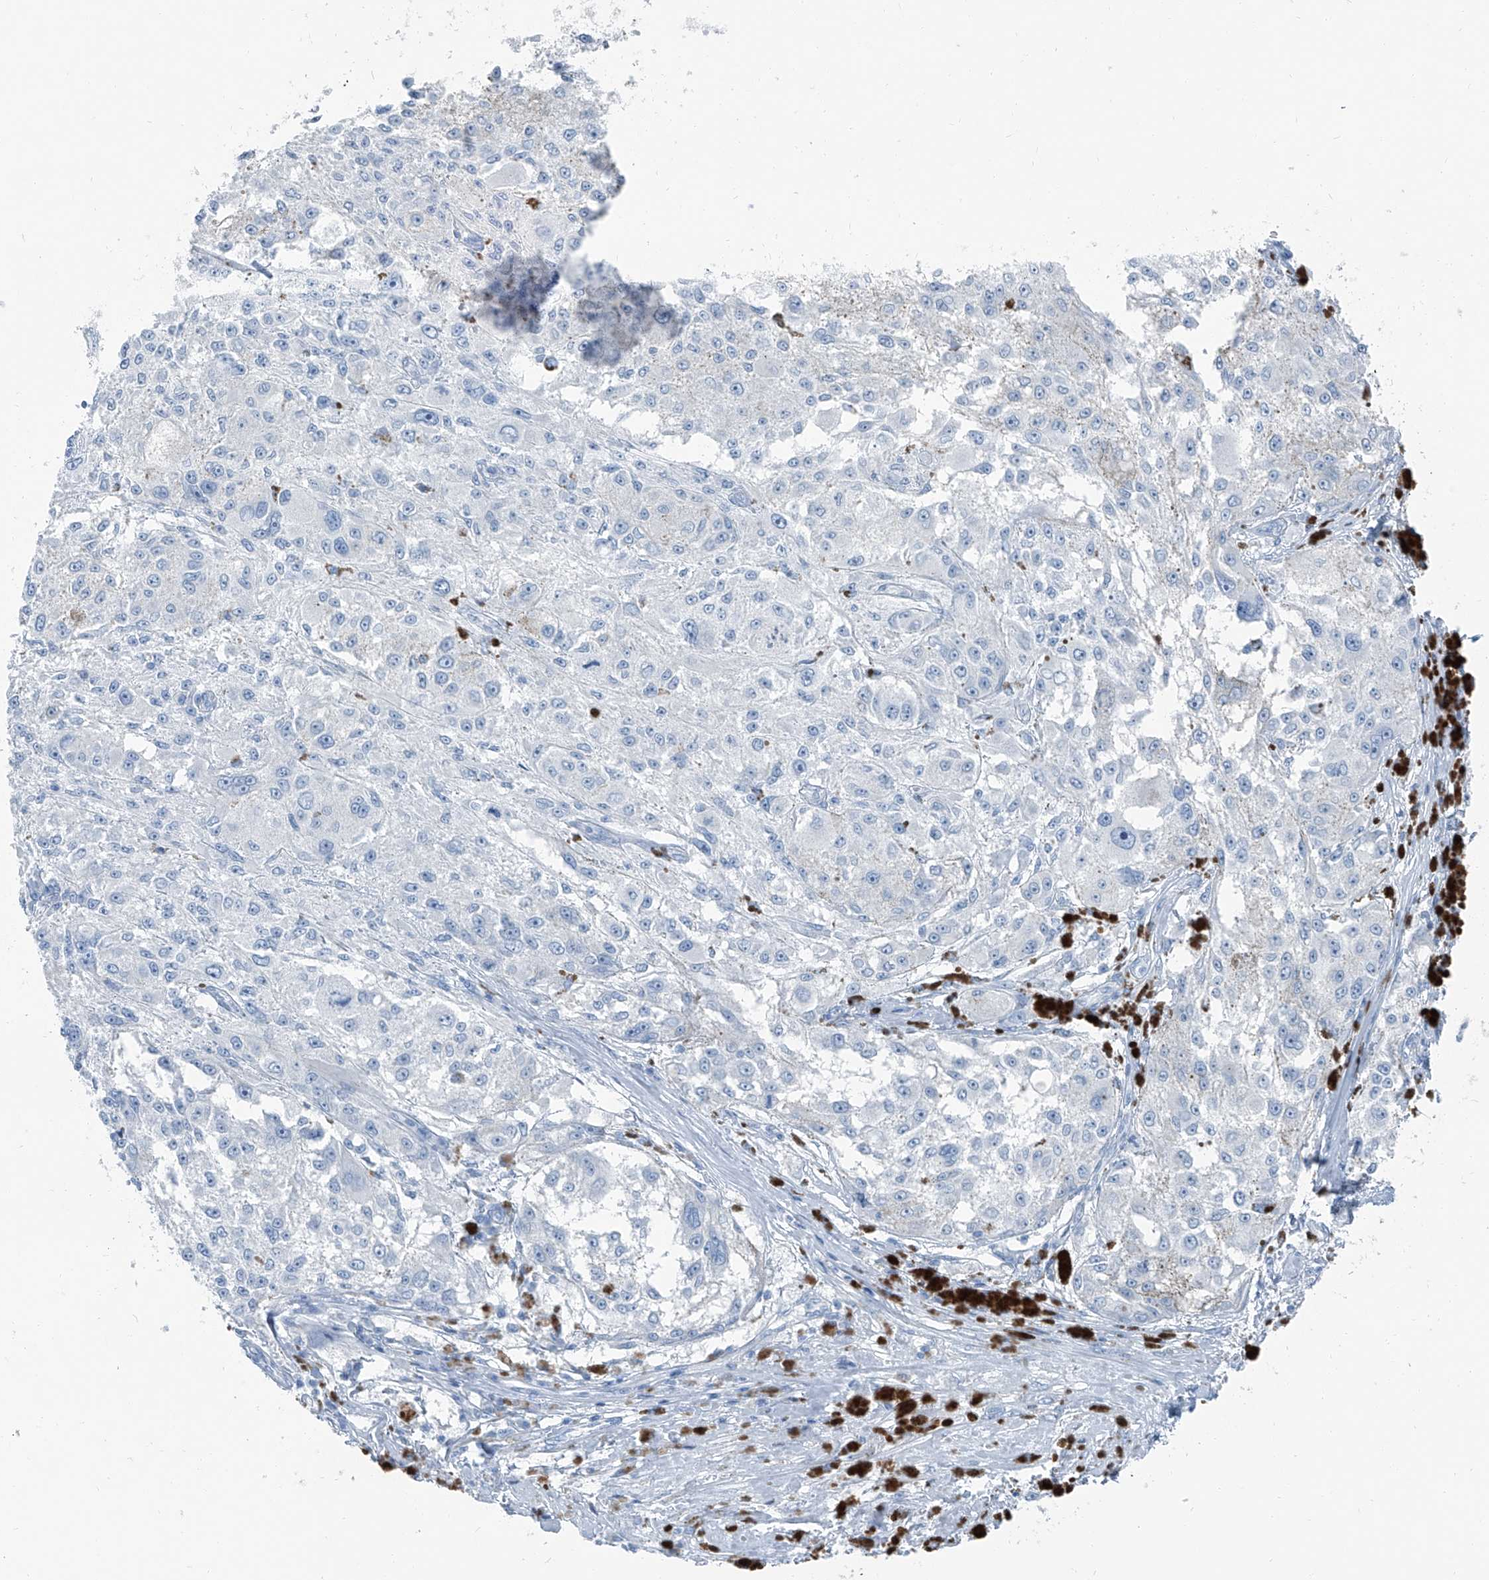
{"staining": {"intensity": "negative", "quantity": "none", "location": "none"}, "tissue": "melanoma", "cell_type": "Tumor cells", "image_type": "cancer", "snomed": [{"axis": "morphology", "description": "Necrosis, NOS"}, {"axis": "morphology", "description": "Malignant melanoma, NOS"}, {"axis": "topography", "description": "Skin"}], "caption": "Immunohistochemistry of melanoma shows no expression in tumor cells.", "gene": "RGN", "patient": {"sex": "female", "age": 87}}